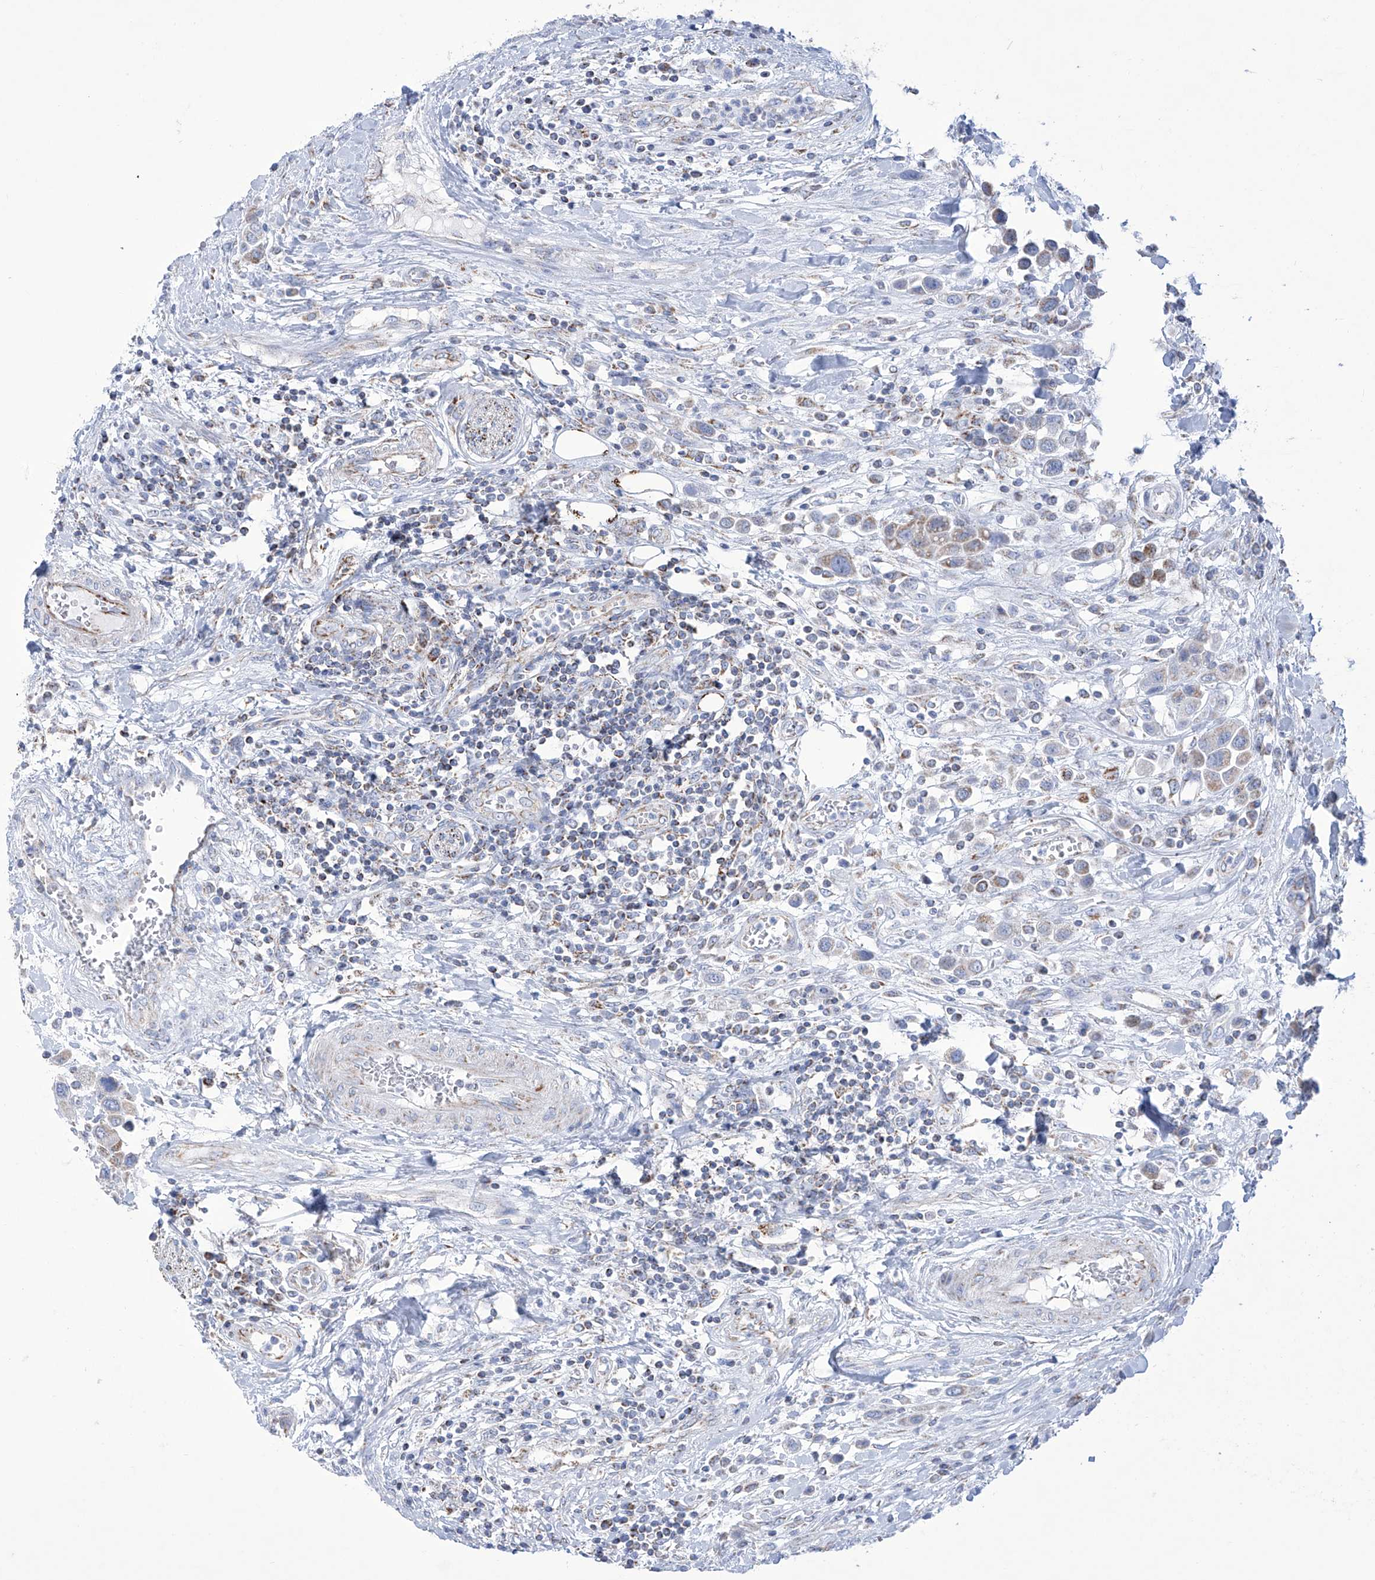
{"staining": {"intensity": "moderate", "quantity": "<25%", "location": "cytoplasmic/membranous"}, "tissue": "urothelial cancer", "cell_type": "Tumor cells", "image_type": "cancer", "snomed": [{"axis": "morphology", "description": "Urothelial carcinoma, High grade"}, {"axis": "topography", "description": "Urinary bladder"}], "caption": "A micrograph showing moderate cytoplasmic/membranous staining in about <25% of tumor cells in urothelial carcinoma (high-grade), as visualized by brown immunohistochemical staining.", "gene": "ALDH6A1", "patient": {"sex": "male", "age": 50}}